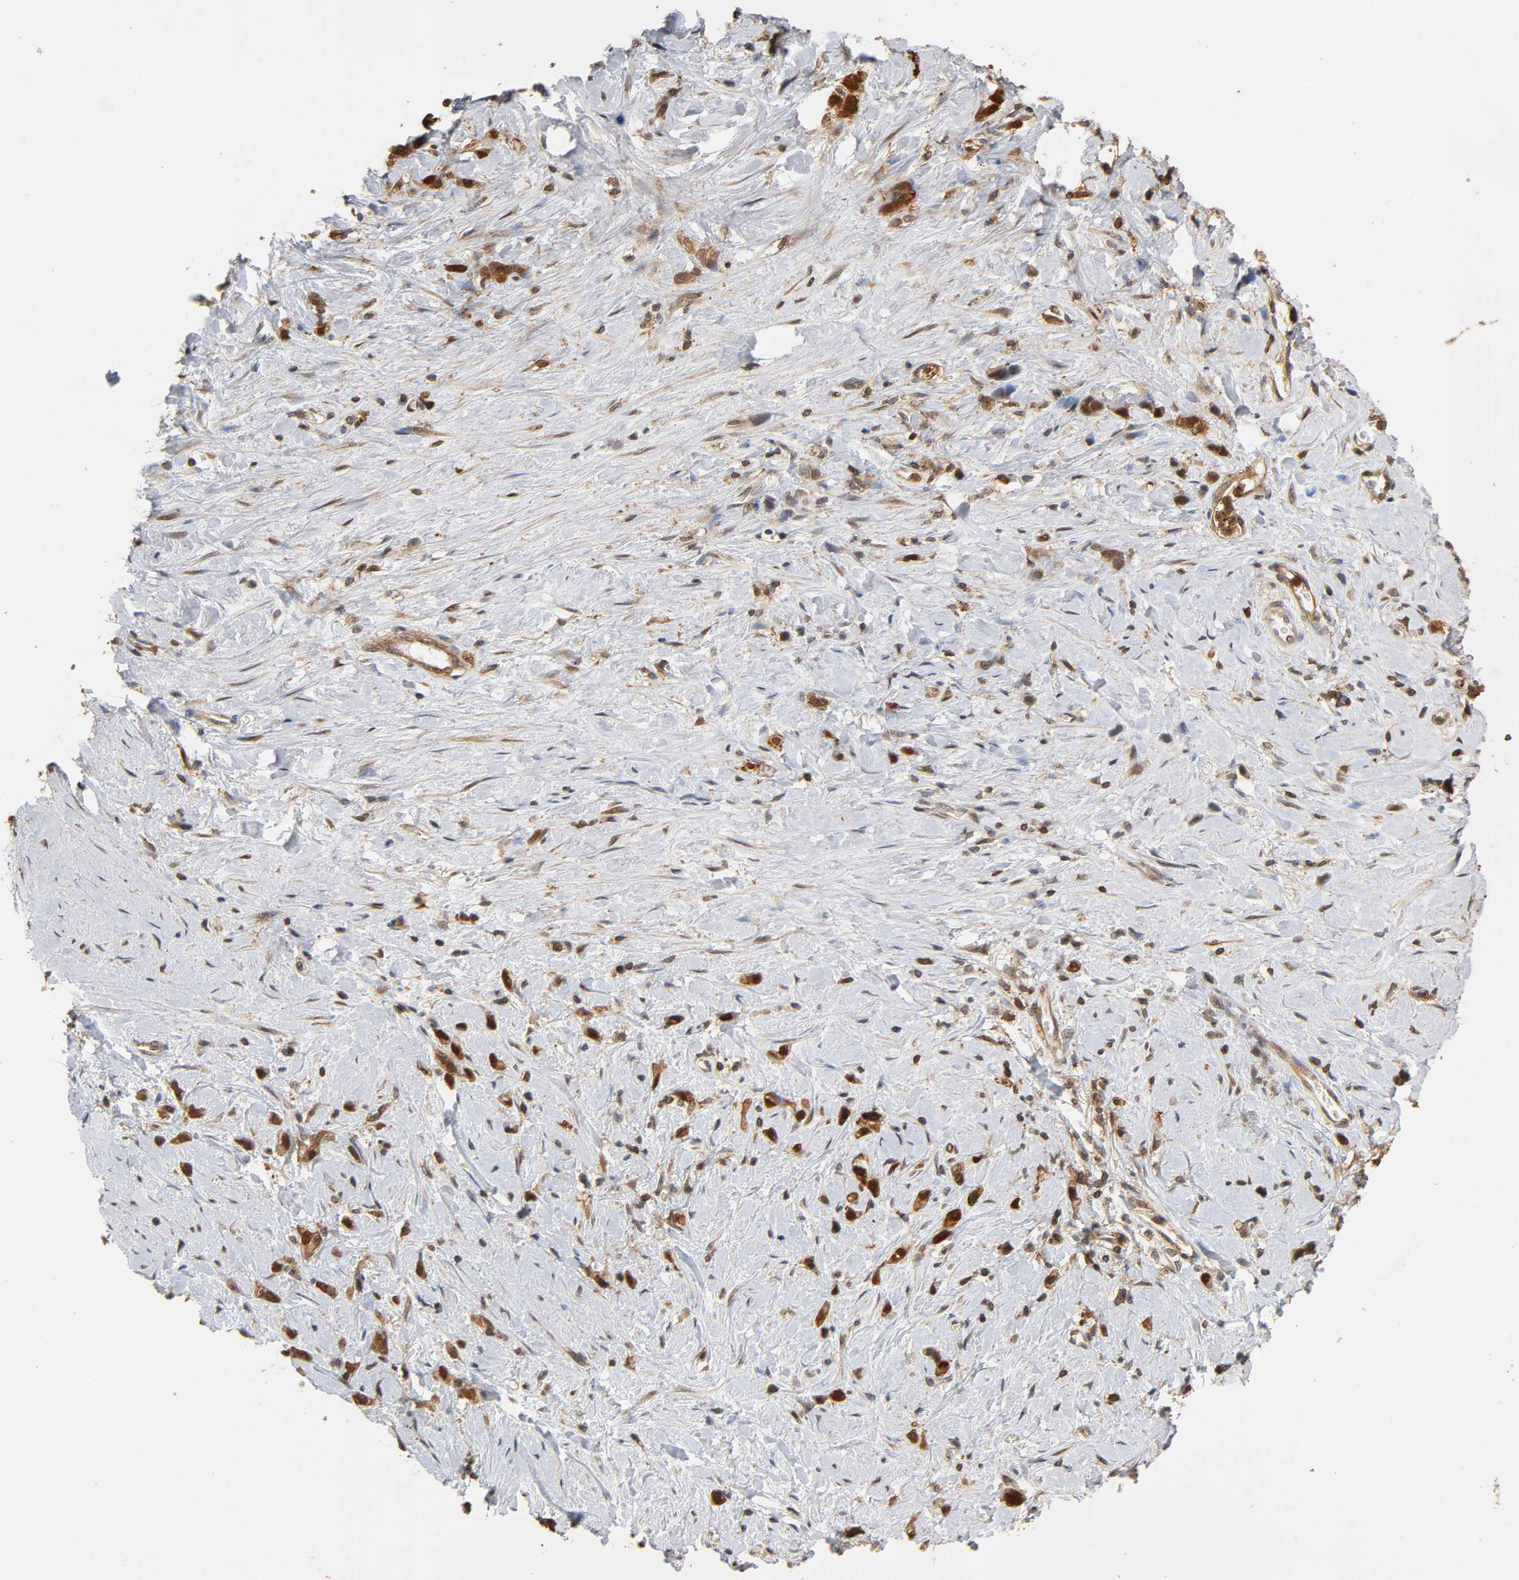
{"staining": {"intensity": "moderate", "quantity": ">75%", "location": "cytoplasmic/membranous,nuclear"}, "tissue": "stomach cancer", "cell_type": "Tumor cells", "image_type": "cancer", "snomed": [{"axis": "morphology", "description": "Normal tissue, NOS"}, {"axis": "morphology", "description": "Adenocarcinoma, NOS"}, {"axis": "morphology", "description": "Adenocarcinoma, High grade"}, {"axis": "topography", "description": "Stomach, upper"}, {"axis": "topography", "description": "Stomach"}], "caption": "This image reveals immunohistochemistry staining of stomach cancer, with medium moderate cytoplasmic/membranous and nuclear staining in about >75% of tumor cells.", "gene": "ANXA11", "patient": {"sex": "female", "age": 65}}